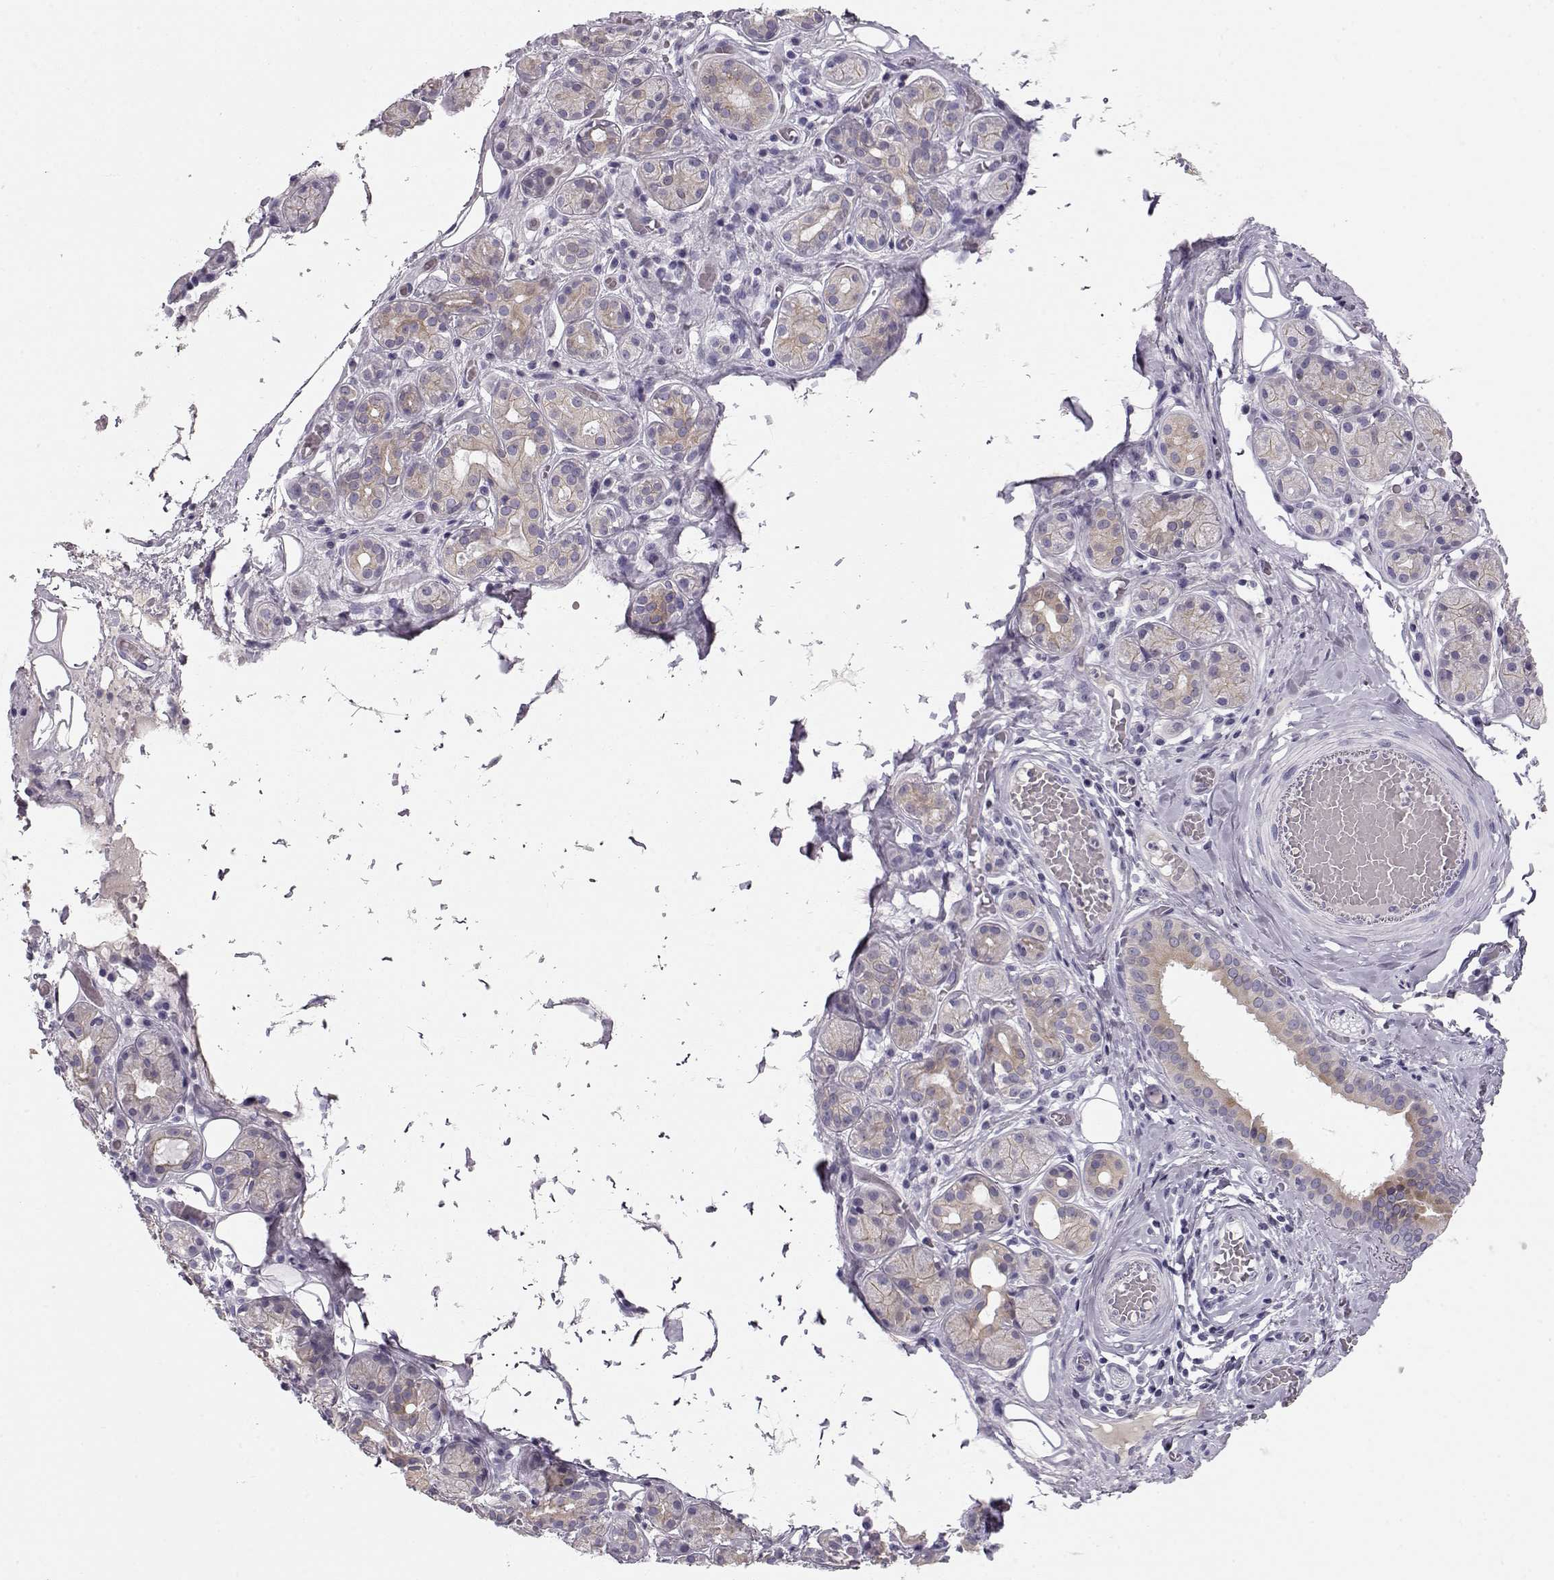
{"staining": {"intensity": "weak", "quantity": "<25%", "location": "cytoplasmic/membranous"}, "tissue": "salivary gland", "cell_type": "Glandular cells", "image_type": "normal", "snomed": [{"axis": "morphology", "description": "Normal tissue, NOS"}, {"axis": "topography", "description": "Salivary gland"}, {"axis": "topography", "description": "Peripheral nerve tissue"}], "caption": "DAB immunohistochemical staining of benign salivary gland shows no significant expression in glandular cells.", "gene": "GPR26", "patient": {"sex": "male", "age": 71}}